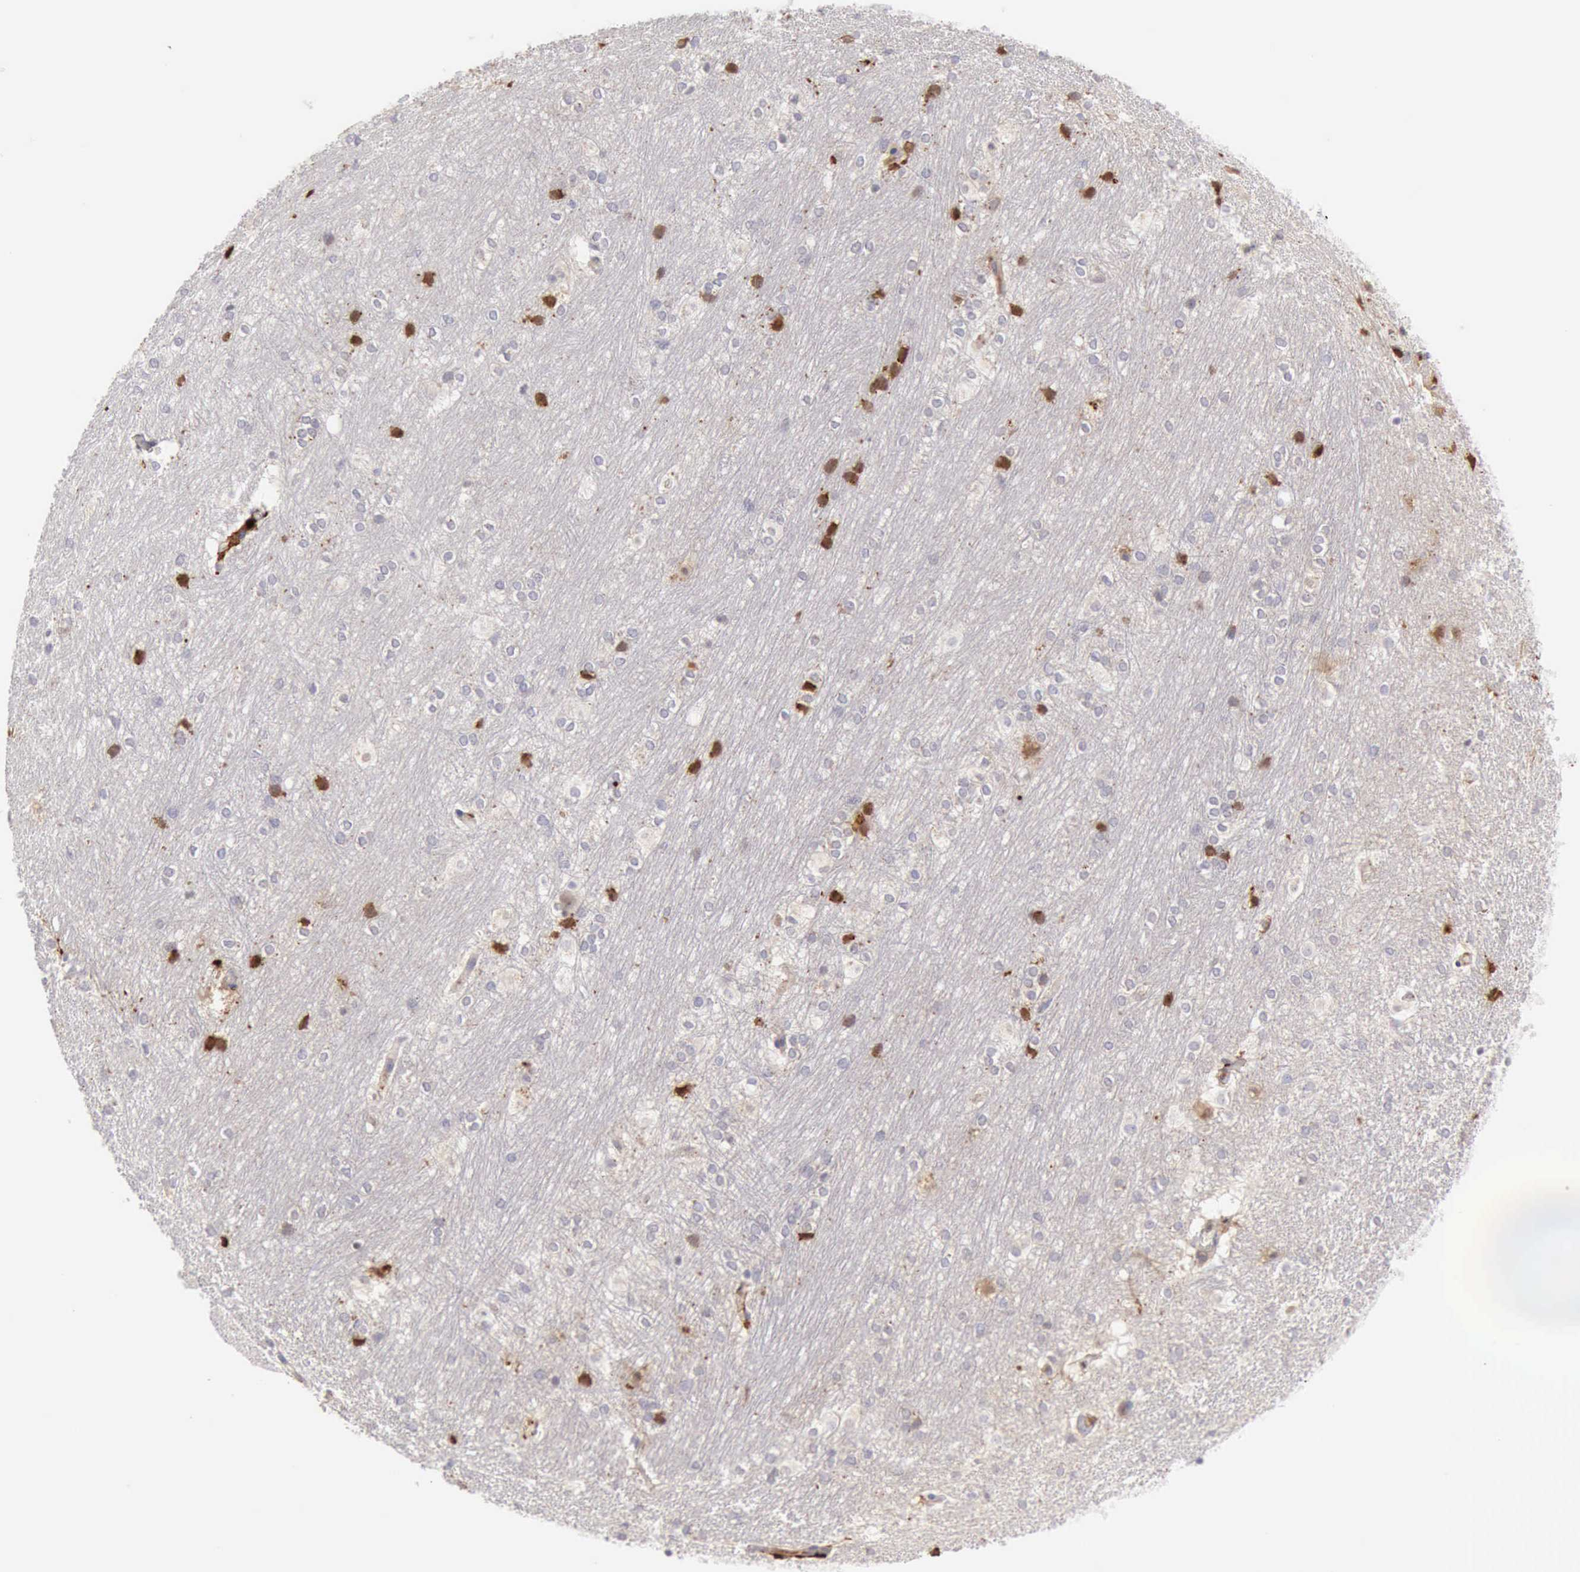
{"staining": {"intensity": "negative", "quantity": "none", "location": "none"}, "tissue": "hippocampus", "cell_type": "Glial cells", "image_type": "normal", "snomed": [{"axis": "morphology", "description": "Normal tissue, NOS"}, {"axis": "topography", "description": "Hippocampus"}], "caption": "Hippocampus stained for a protein using IHC demonstrates no expression glial cells.", "gene": "RNASE1", "patient": {"sex": "female", "age": 19}}